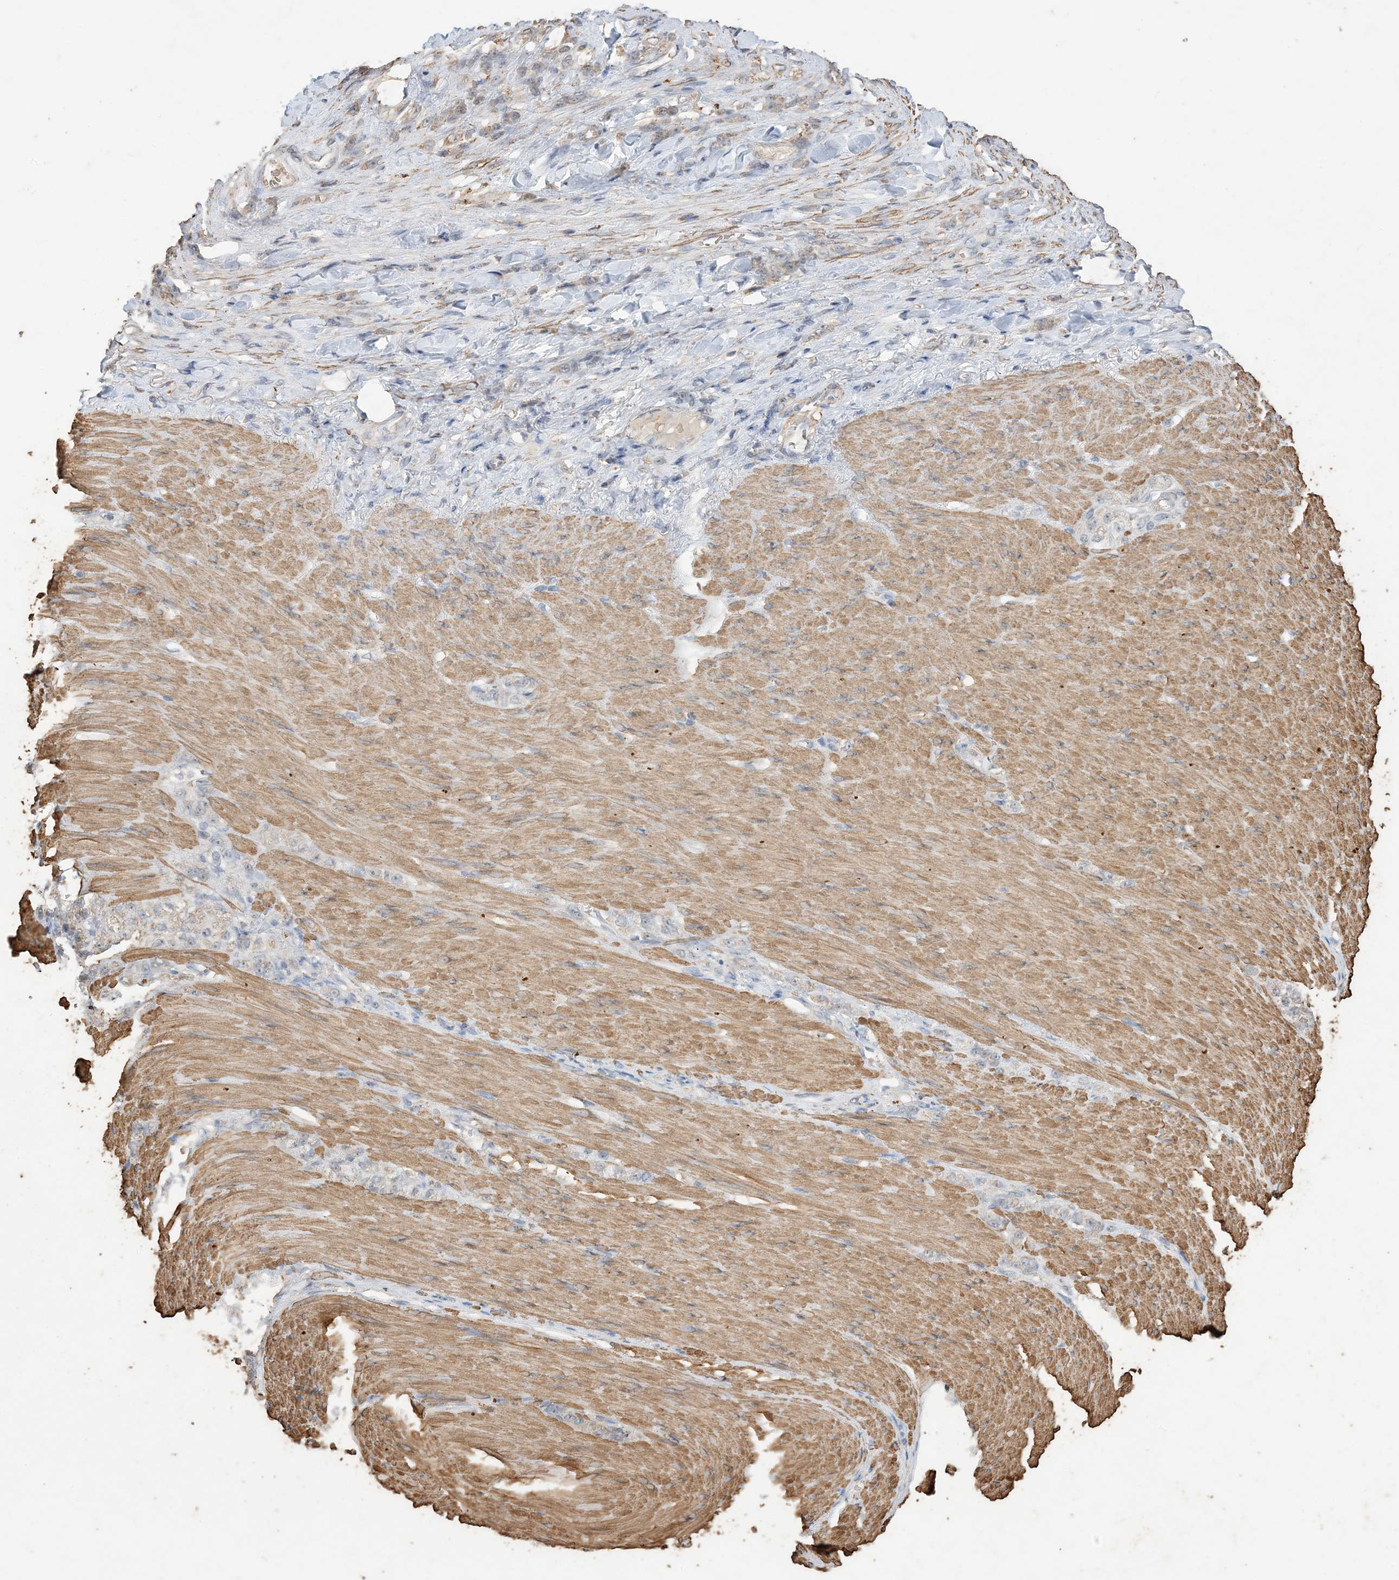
{"staining": {"intensity": "negative", "quantity": "none", "location": "none"}, "tissue": "stomach cancer", "cell_type": "Tumor cells", "image_type": "cancer", "snomed": [{"axis": "morphology", "description": "Normal tissue, NOS"}, {"axis": "morphology", "description": "Adenocarcinoma, NOS"}, {"axis": "topography", "description": "Stomach"}], "caption": "A micrograph of stomach adenocarcinoma stained for a protein reveals no brown staining in tumor cells.", "gene": "HPS4", "patient": {"sex": "male", "age": 82}}